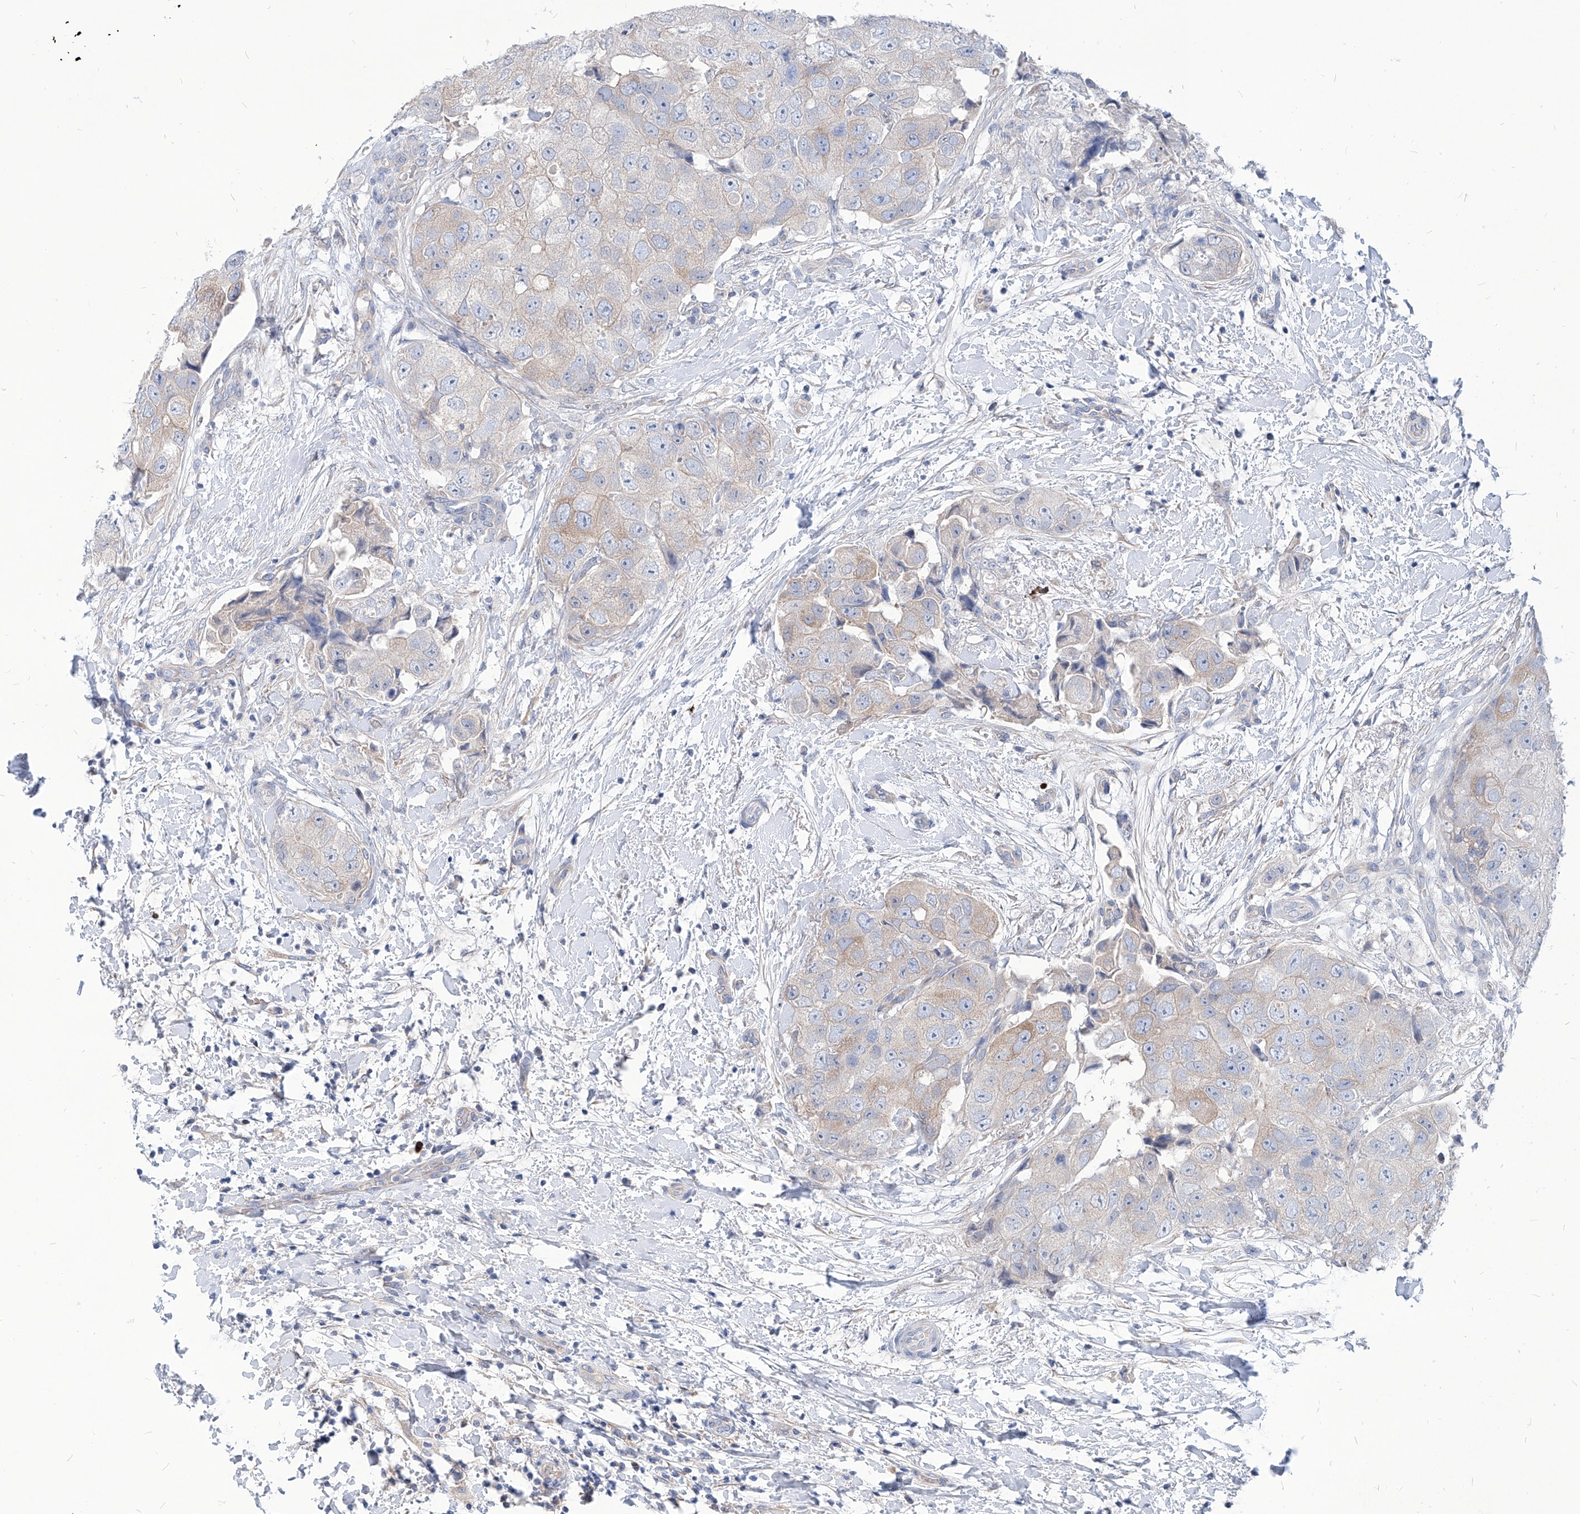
{"staining": {"intensity": "negative", "quantity": "none", "location": "none"}, "tissue": "breast cancer", "cell_type": "Tumor cells", "image_type": "cancer", "snomed": [{"axis": "morphology", "description": "Normal tissue, NOS"}, {"axis": "morphology", "description": "Duct carcinoma"}, {"axis": "topography", "description": "Breast"}], "caption": "A high-resolution image shows immunohistochemistry staining of breast cancer, which displays no significant positivity in tumor cells.", "gene": "AKAP10", "patient": {"sex": "female", "age": 62}}